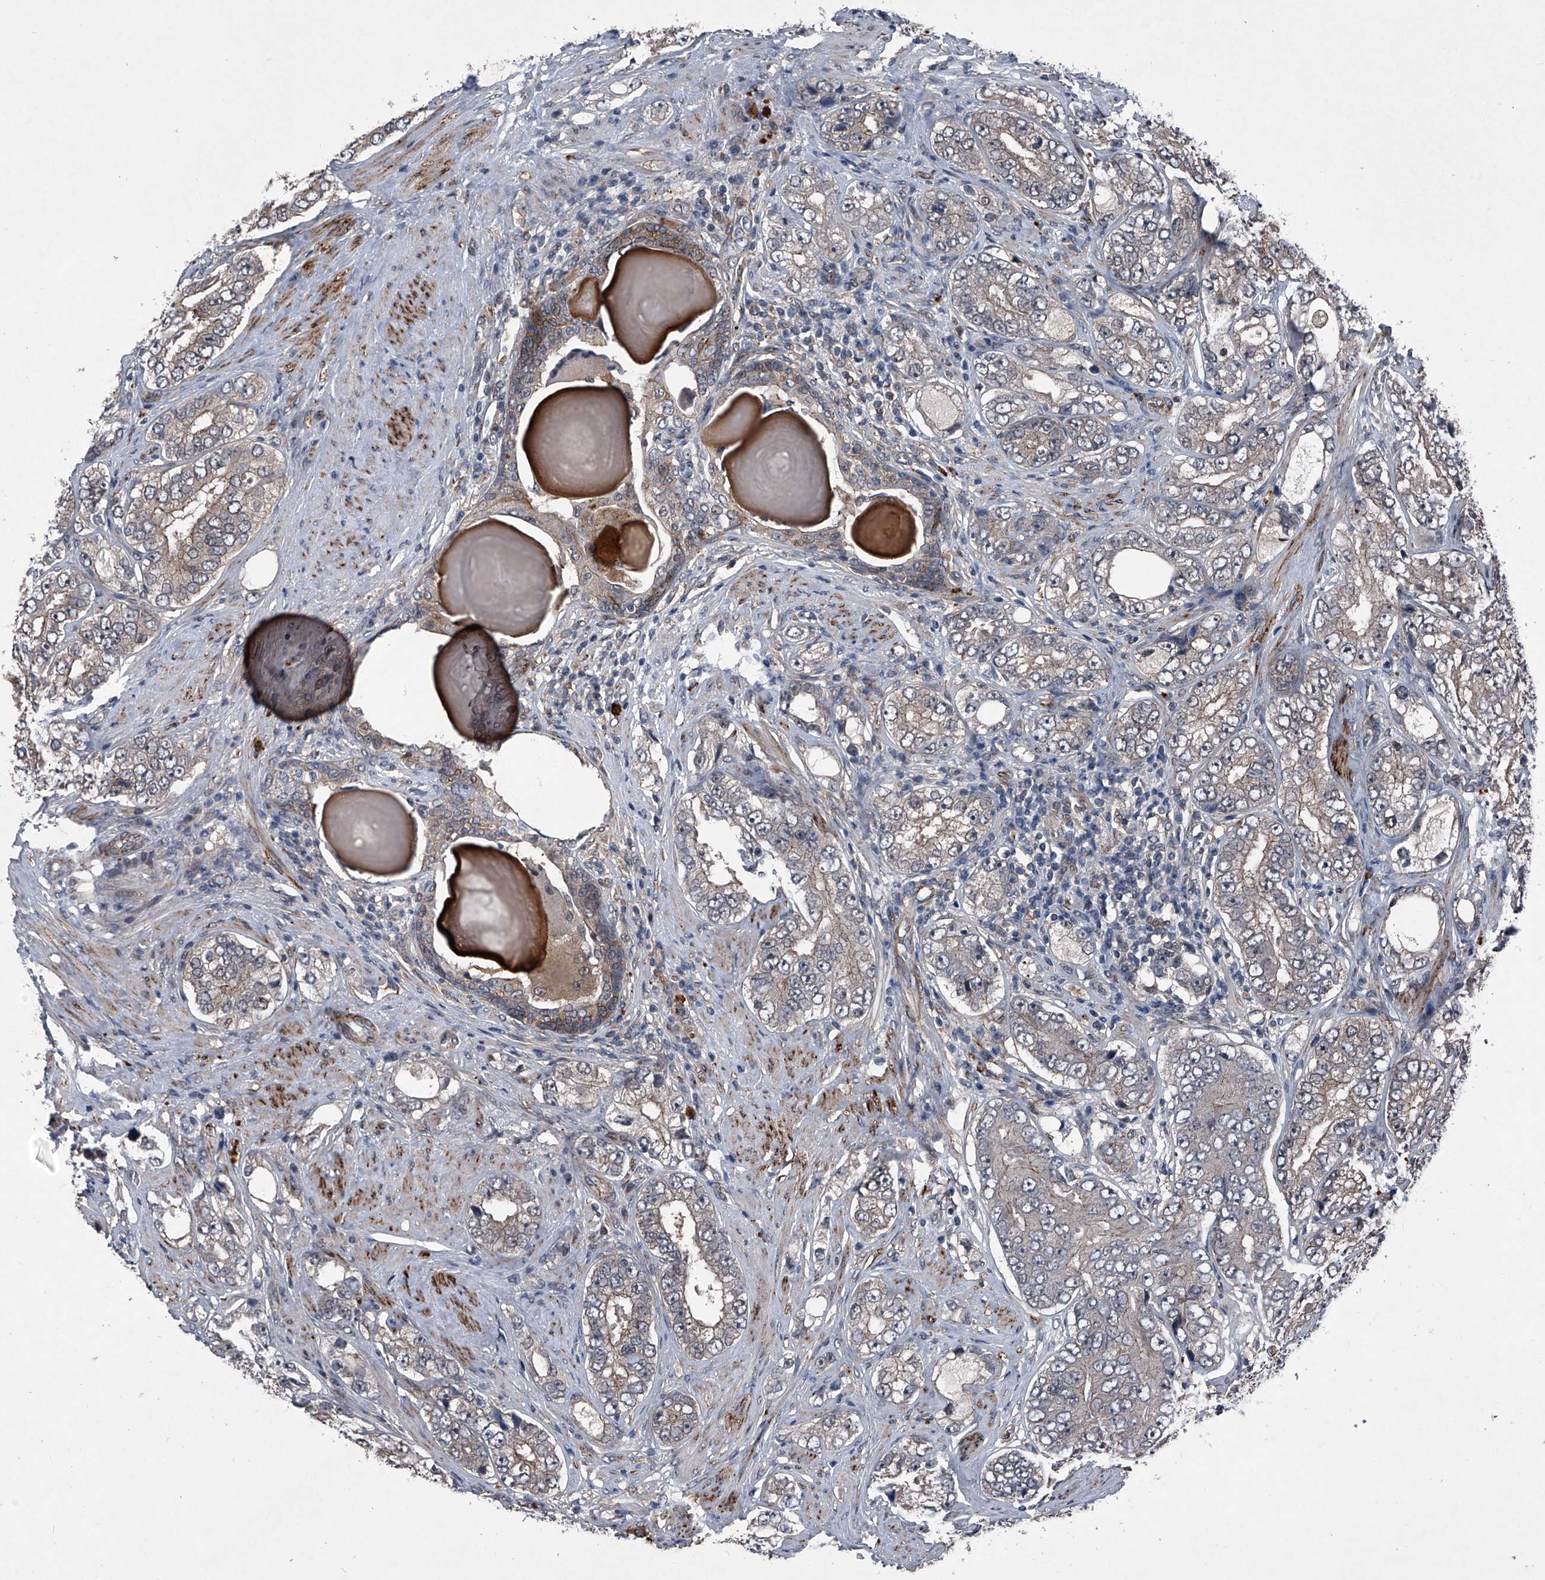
{"staining": {"intensity": "moderate", "quantity": ">75%", "location": "cytoplasmic/membranous"}, "tissue": "prostate cancer", "cell_type": "Tumor cells", "image_type": "cancer", "snomed": [{"axis": "morphology", "description": "Adenocarcinoma, High grade"}, {"axis": "topography", "description": "Prostate"}], "caption": "An immunohistochemistry (IHC) photomicrograph of neoplastic tissue is shown. Protein staining in brown labels moderate cytoplasmic/membranous positivity in prostate high-grade adenocarcinoma within tumor cells.", "gene": "MAPKAP1", "patient": {"sex": "male", "age": 56}}